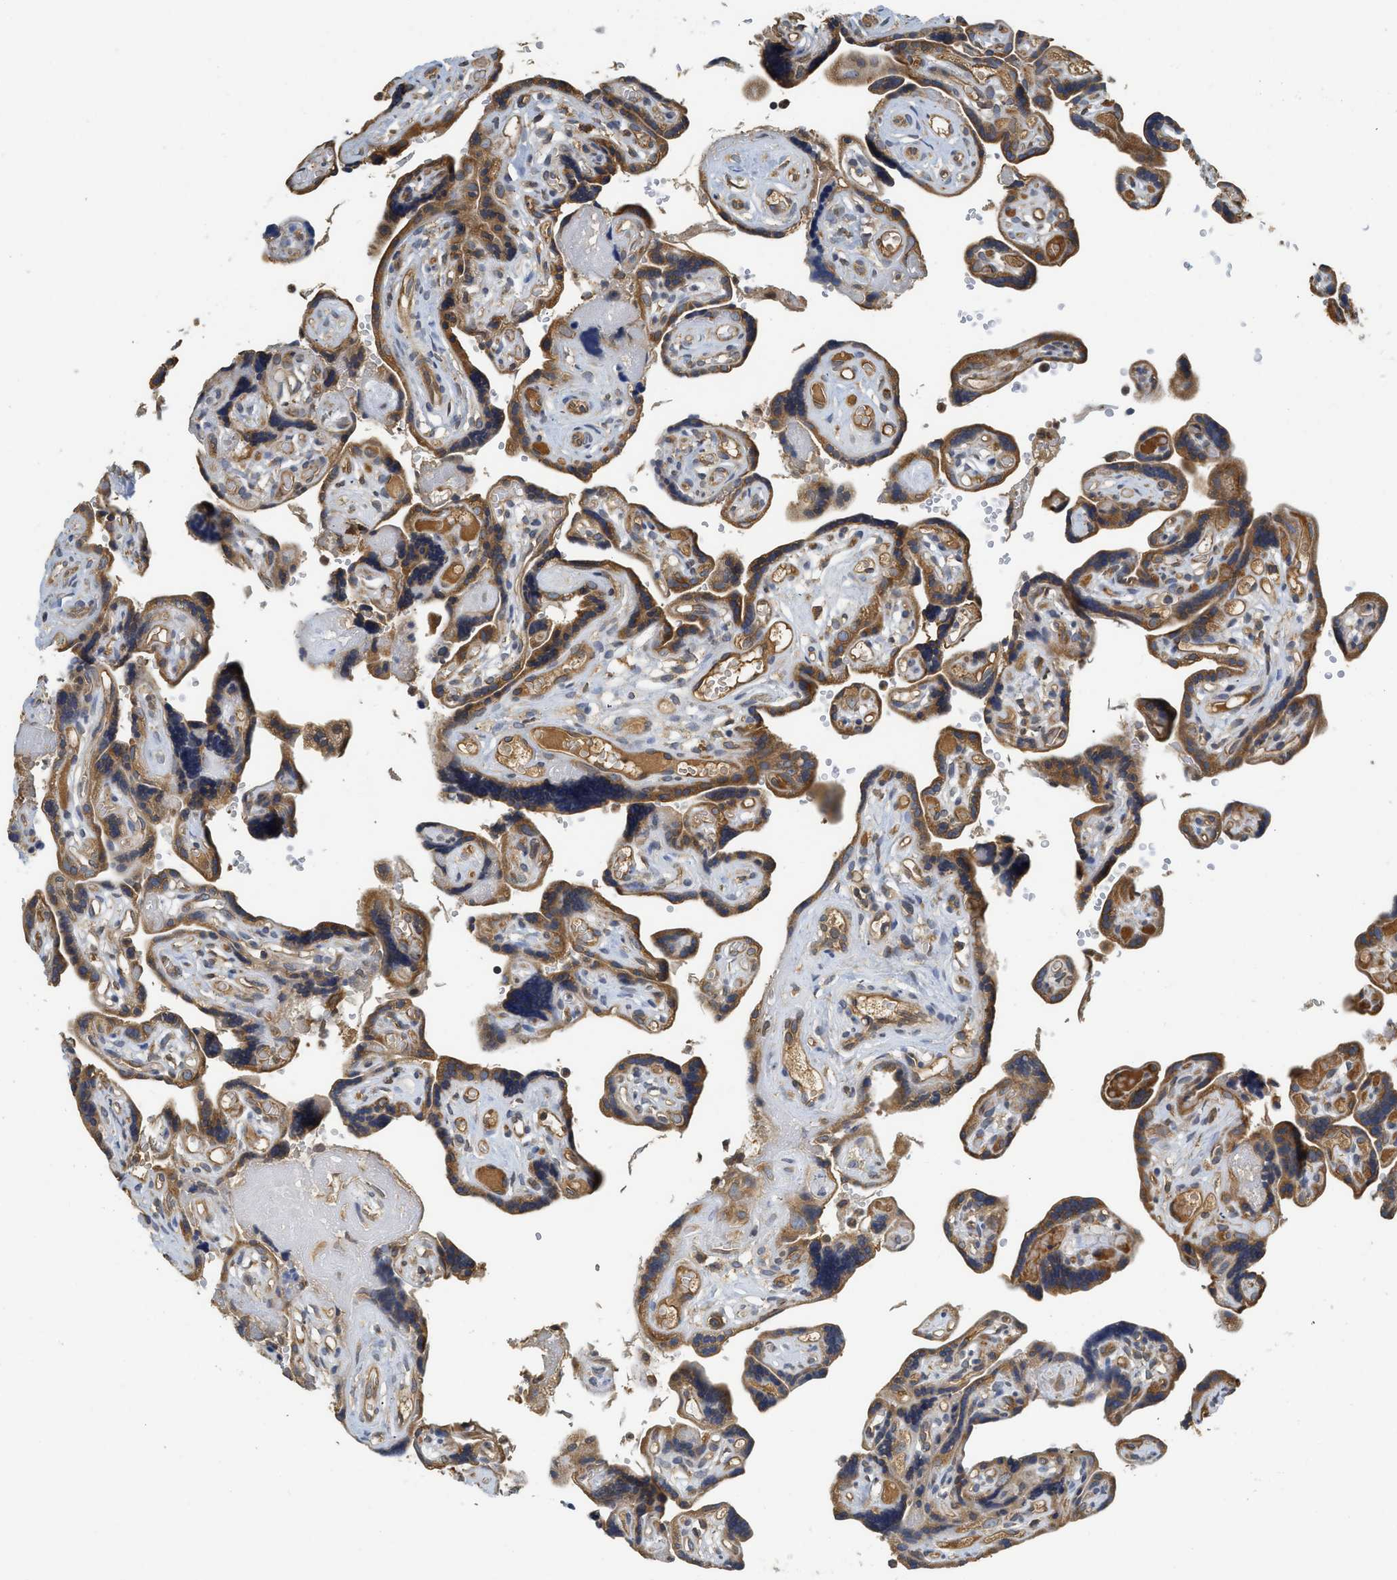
{"staining": {"intensity": "moderate", "quantity": ">75%", "location": "cytoplasmic/membranous"}, "tissue": "placenta", "cell_type": "Decidual cells", "image_type": "normal", "snomed": [{"axis": "morphology", "description": "Normal tissue, NOS"}, {"axis": "topography", "description": "Placenta"}], "caption": "Moderate cytoplasmic/membranous expression for a protein is identified in approximately >75% of decidual cells of benign placenta using immunohistochemistry.", "gene": "BCAP31", "patient": {"sex": "female", "age": 30}}